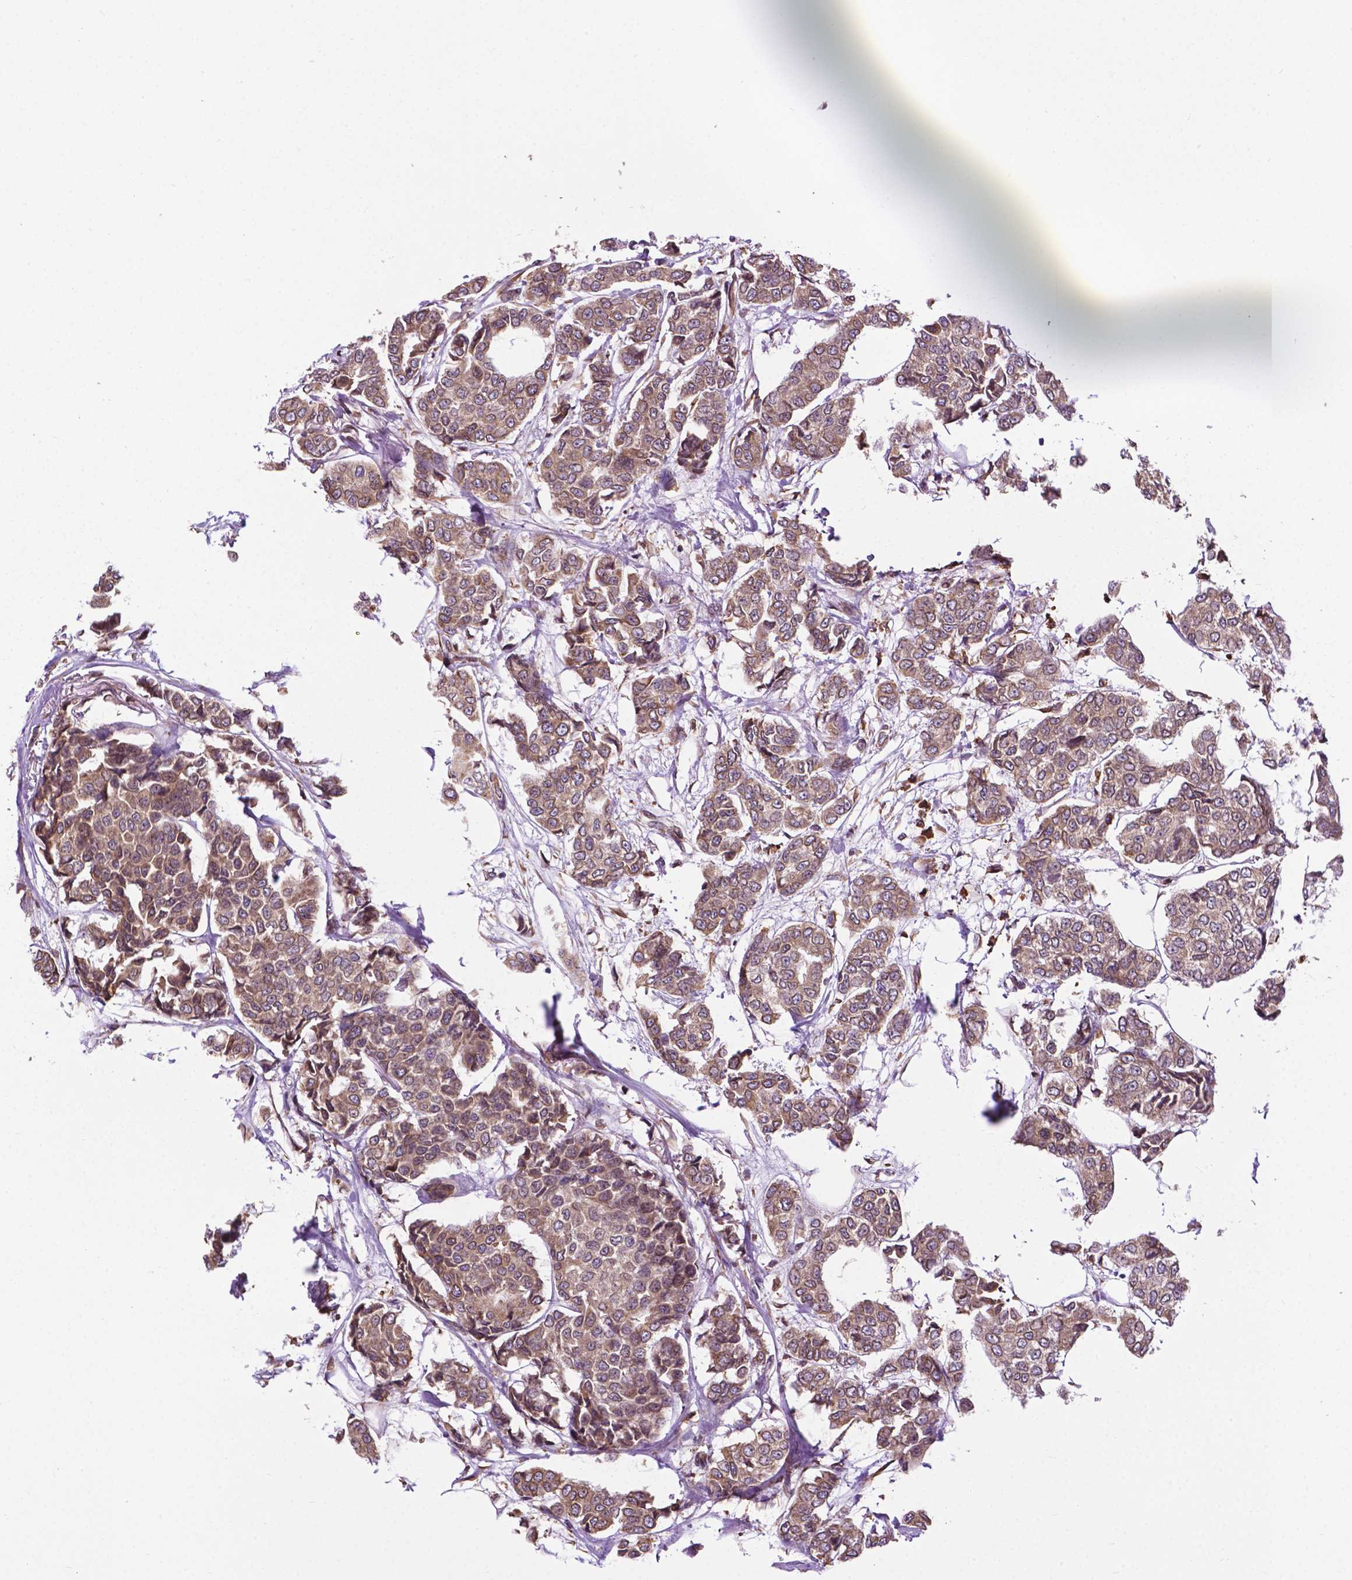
{"staining": {"intensity": "weak", "quantity": "<25%", "location": "nuclear"}, "tissue": "breast cancer", "cell_type": "Tumor cells", "image_type": "cancer", "snomed": [{"axis": "morphology", "description": "Duct carcinoma"}, {"axis": "topography", "description": "Breast"}], "caption": "Tumor cells are negative for brown protein staining in invasive ductal carcinoma (breast).", "gene": "GANAB", "patient": {"sex": "female", "age": 94}}